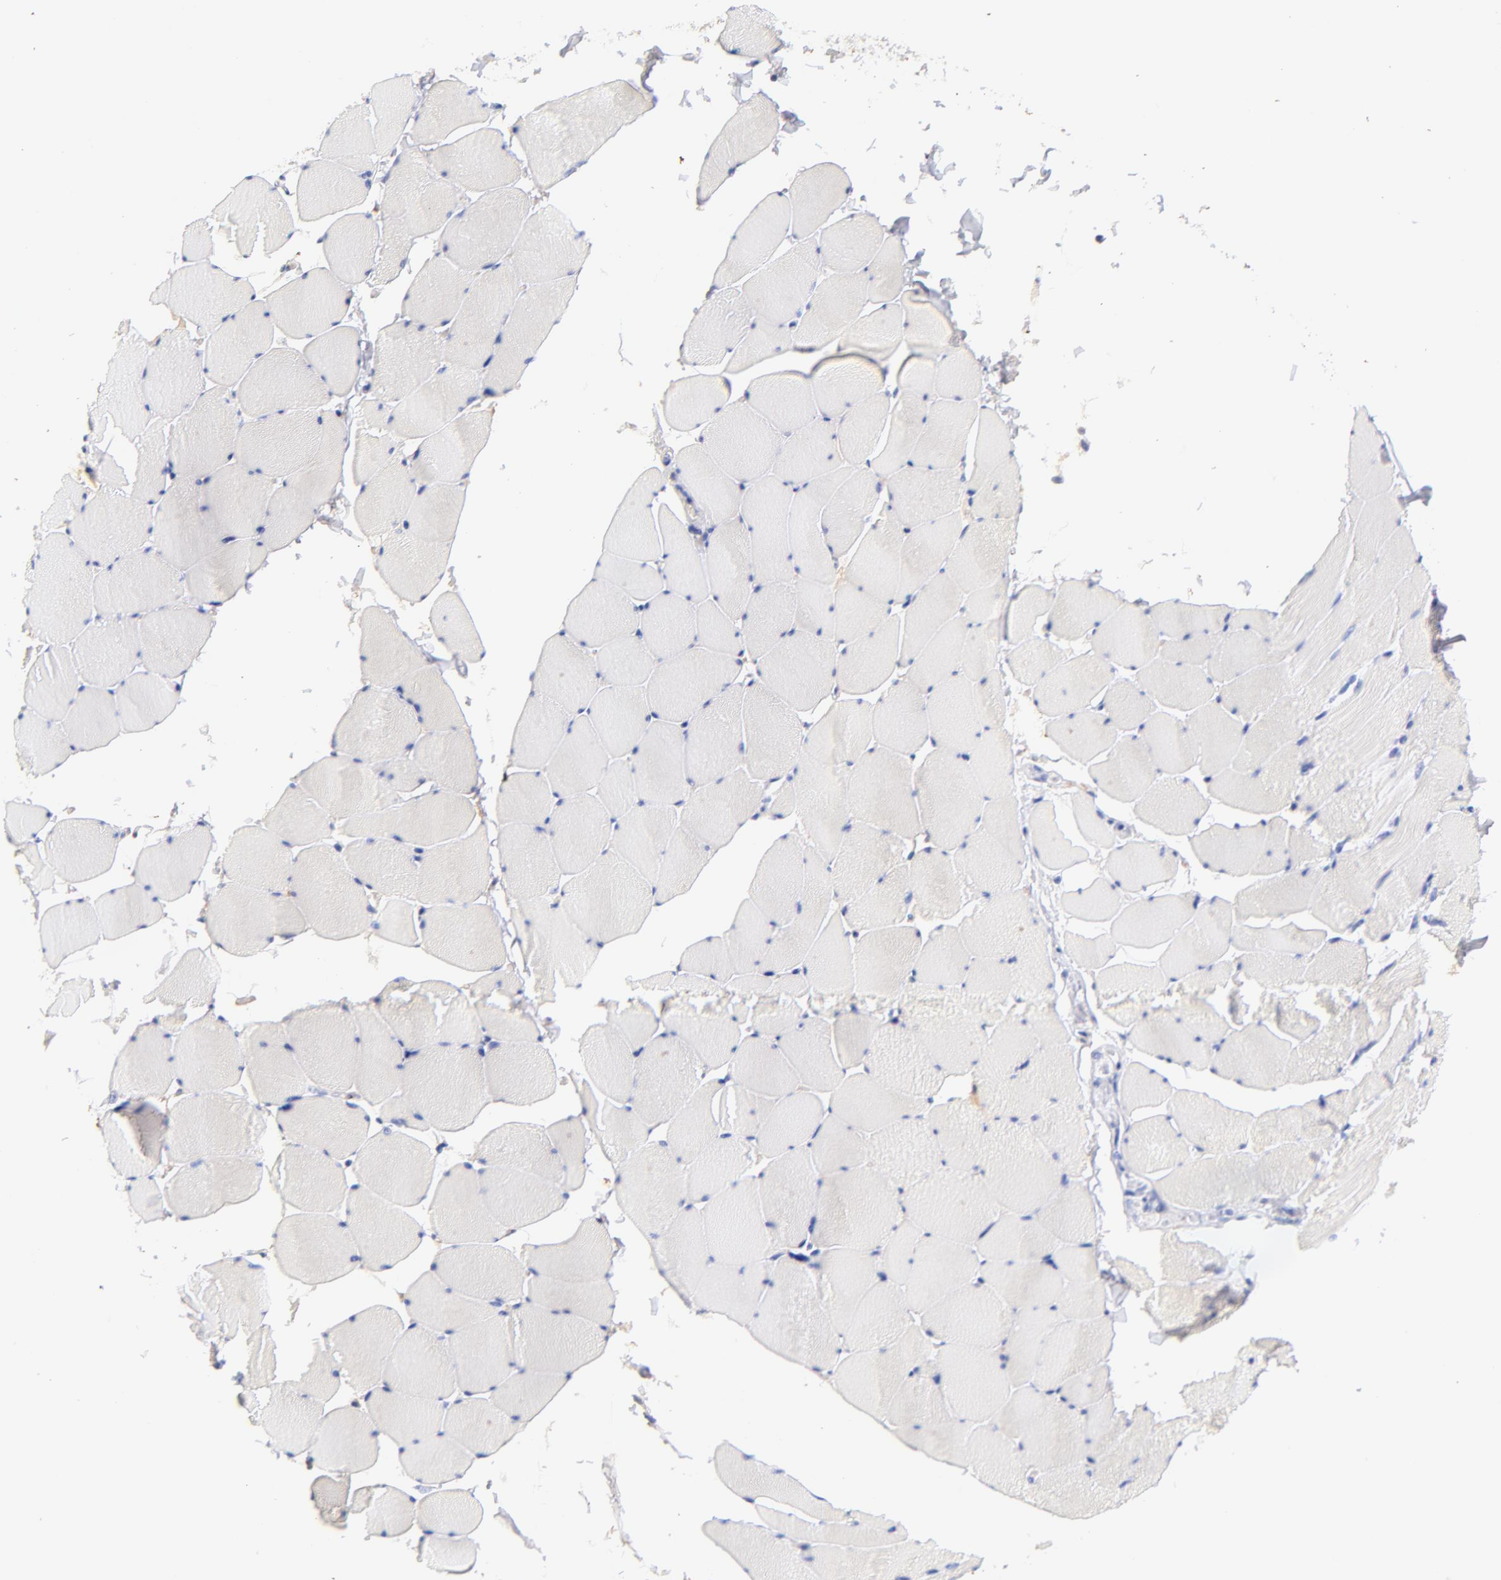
{"staining": {"intensity": "negative", "quantity": "none", "location": "none"}, "tissue": "skeletal muscle", "cell_type": "Myocytes", "image_type": "normal", "snomed": [{"axis": "morphology", "description": "Normal tissue, NOS"}, {"axis": "topography", "description": "Skeletal muscle"}], "caption": "This is an immunohistochemistry image of normal skeletal muscle. There is no expression in myocytes.", "gene": "IGLV7", "patient": {"sex": "male", "age": 62}}